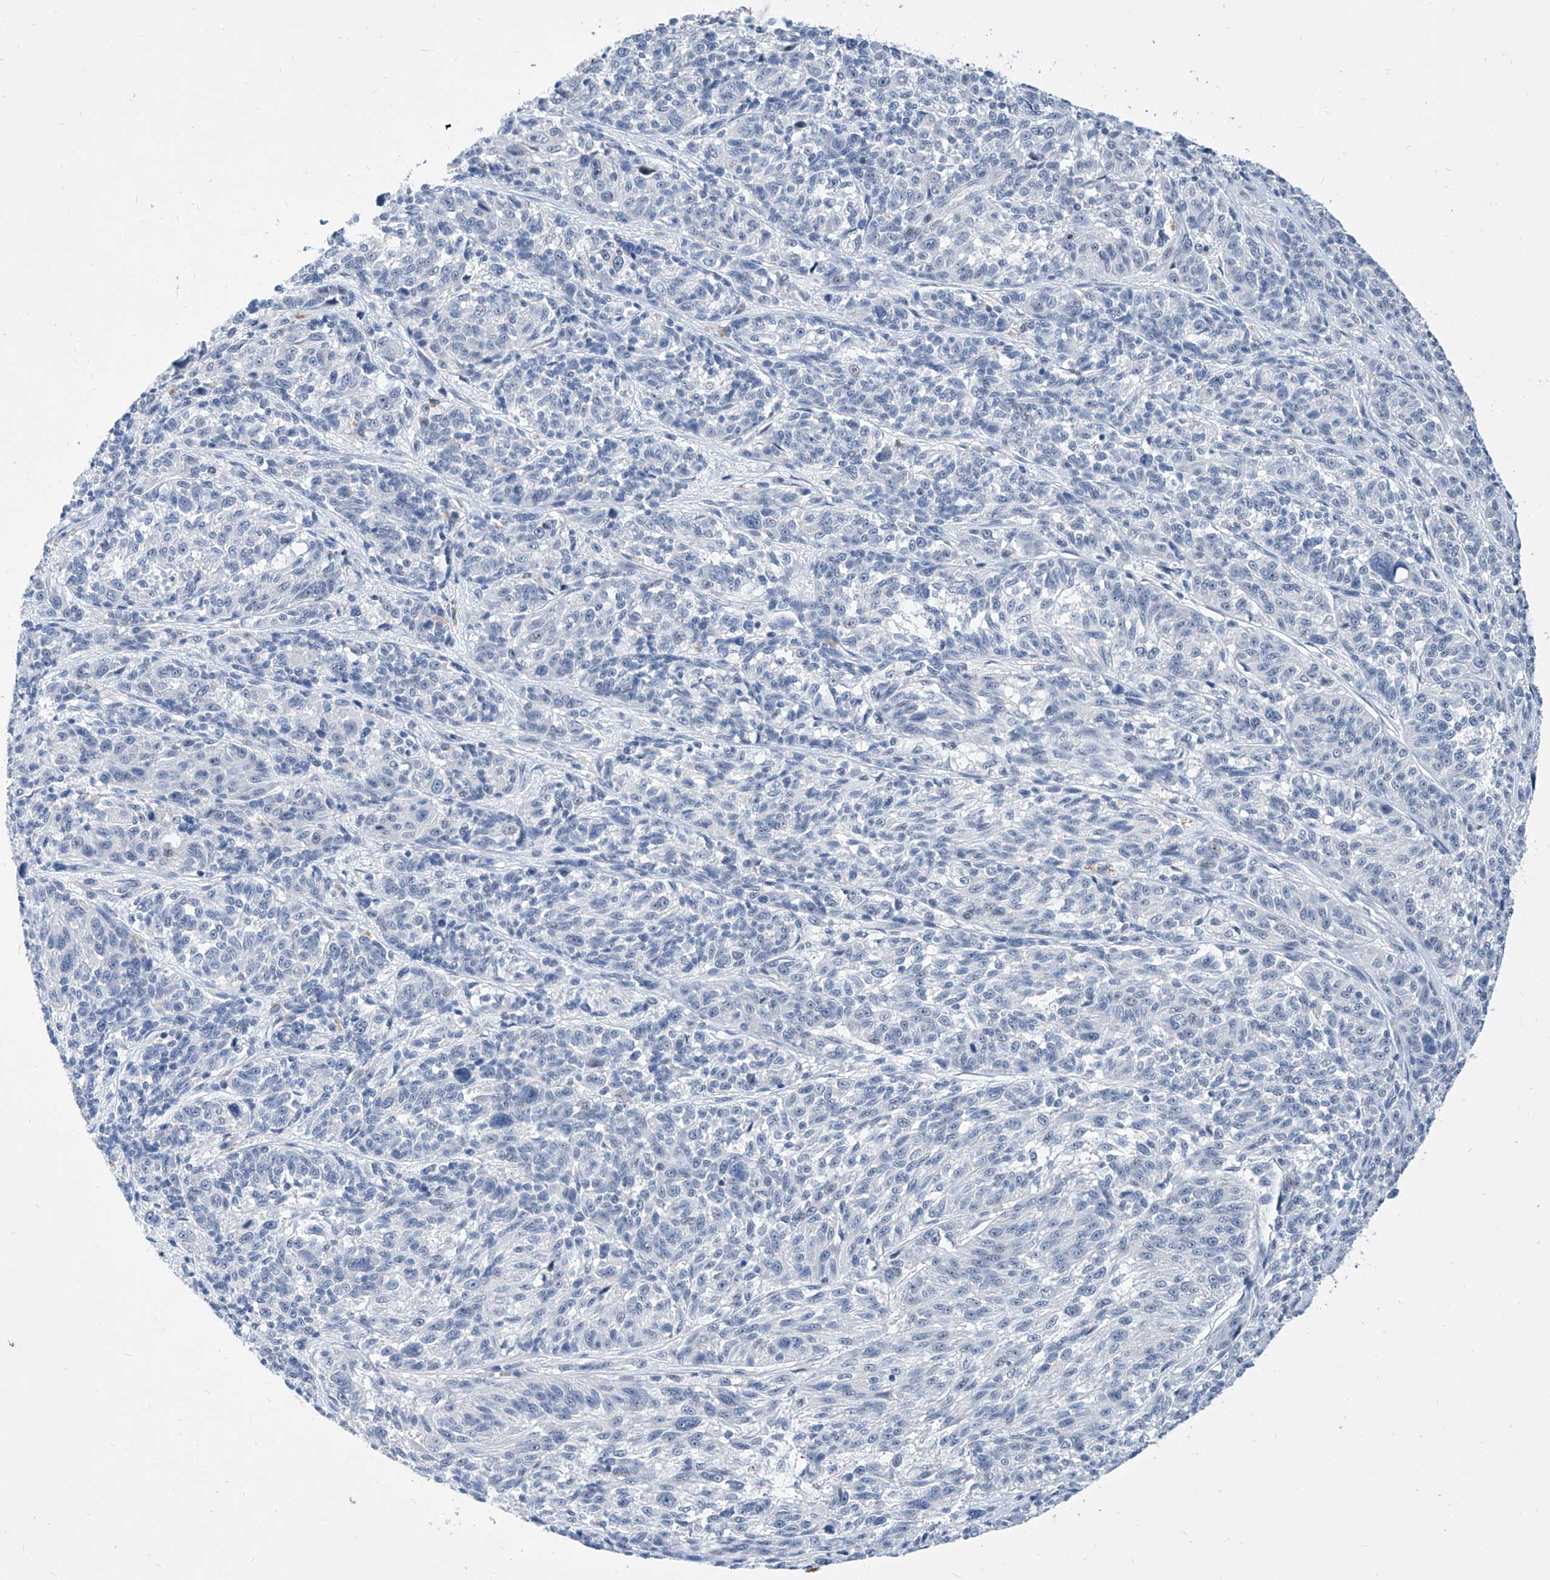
{"staining": {"intensity": "negative", "quantity": "none", "location": "none"}, "tissue": "melanoma", "cell_type": "Tumor cells", "image_type": "cancer", "snomed": [{"axis": "morphology", "description": "Malignant melanoma, NOS"}, {"axis": "topography", "description": "Skin"}], "caption": "This is a photomicrograph of immunohistochemistry (IHC) staining of malignant melanoma, which shows no staining in tumor cells.", "gene": "BPTF", "patient": {"sex": "male", "age": 53}}